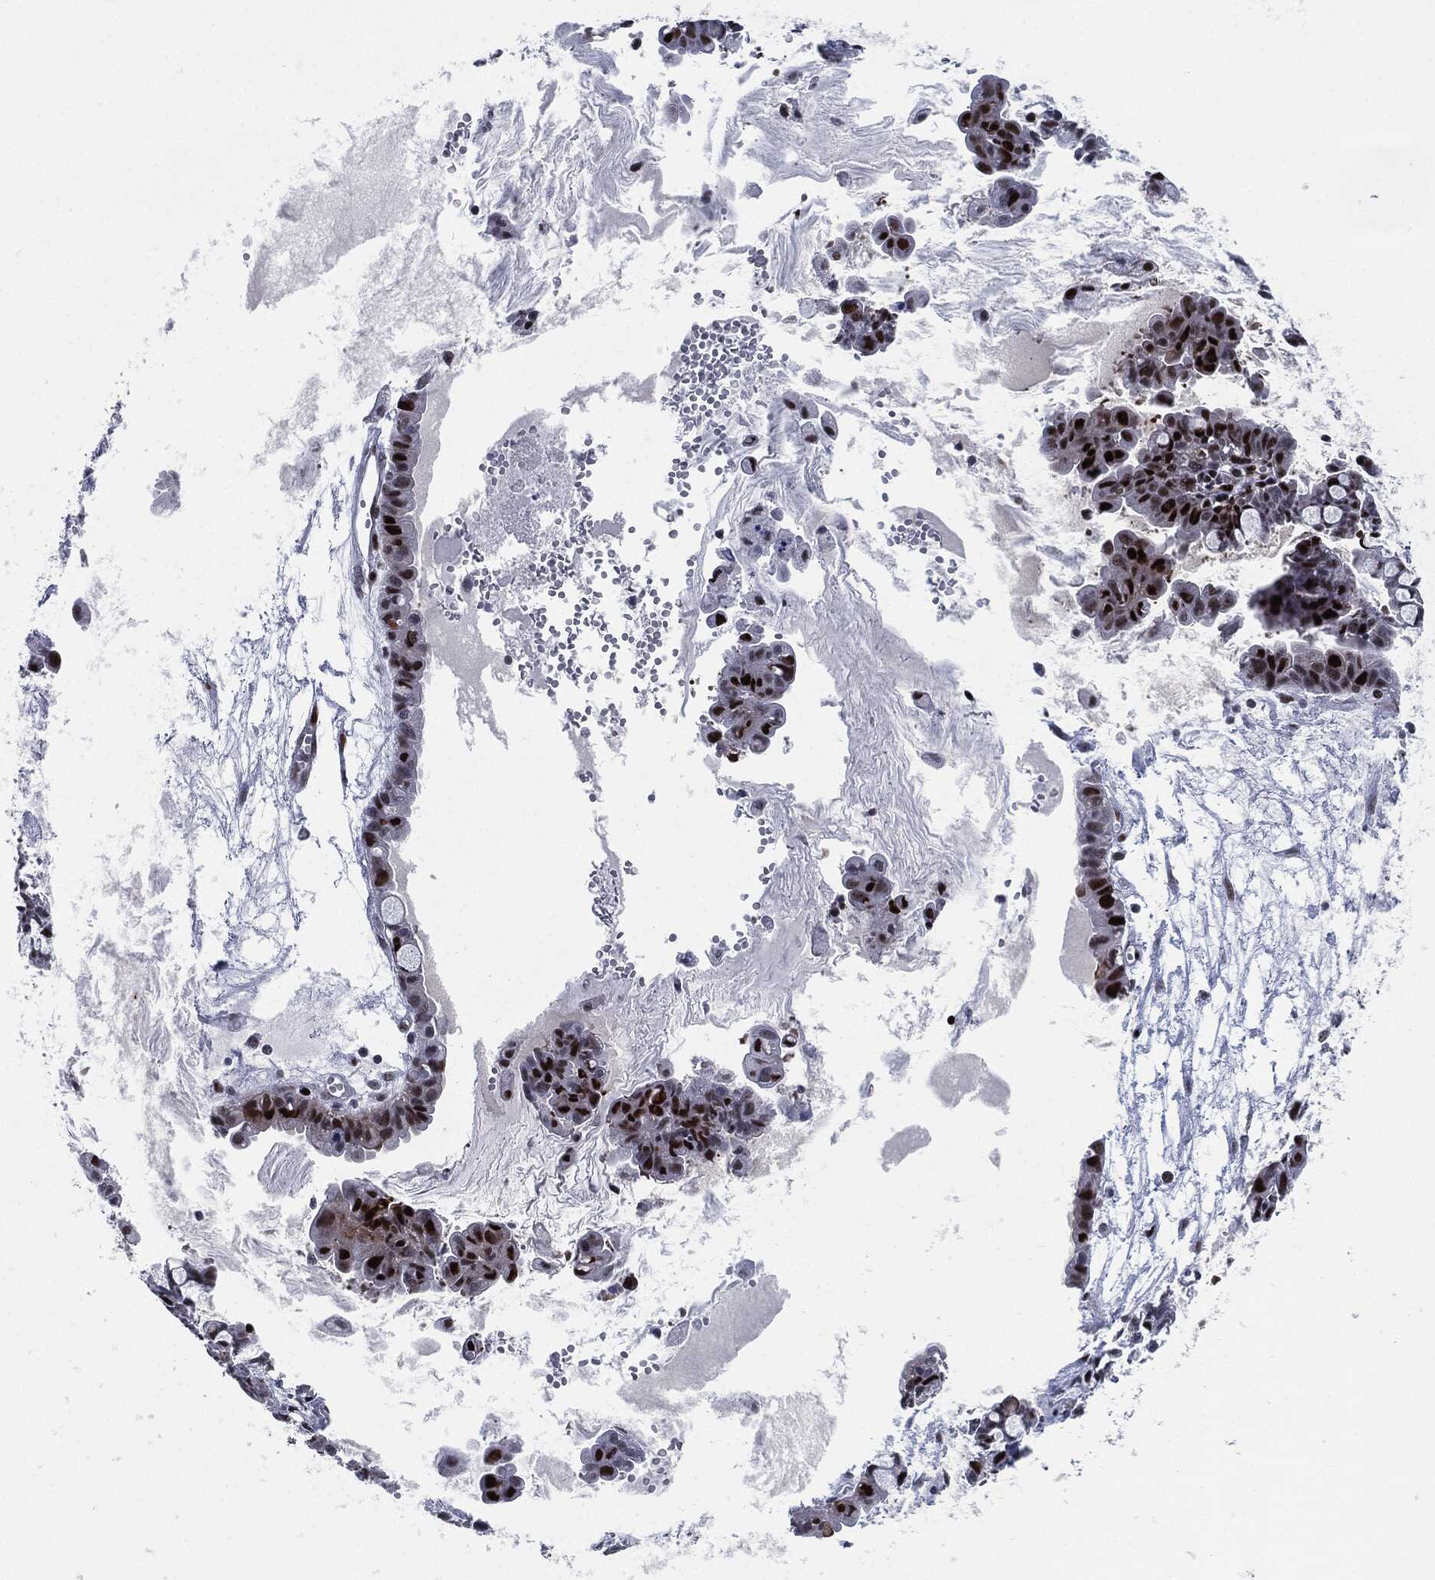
{"staining": {"intensity": "strong", "quantity": "25%-75%", "location": "nuclear"}, "tissue": "ovarian cancer", "cell_type": "Tumor cells", "image_type": "cancer", "snomed": [{"axis": "morphology", "description": "Cystadenocarcinoma, mucinous, NOS"}, {"axis": "topography", "description": "Ovary"}], "caption": "This histopathology image shows IHC staining of human ovarian cancer, with high strong nuclear positivity in approximately 25%-75% of tumor cells.", "gene": "AKT2", "patient": {"sex": "female", "age": 63}}